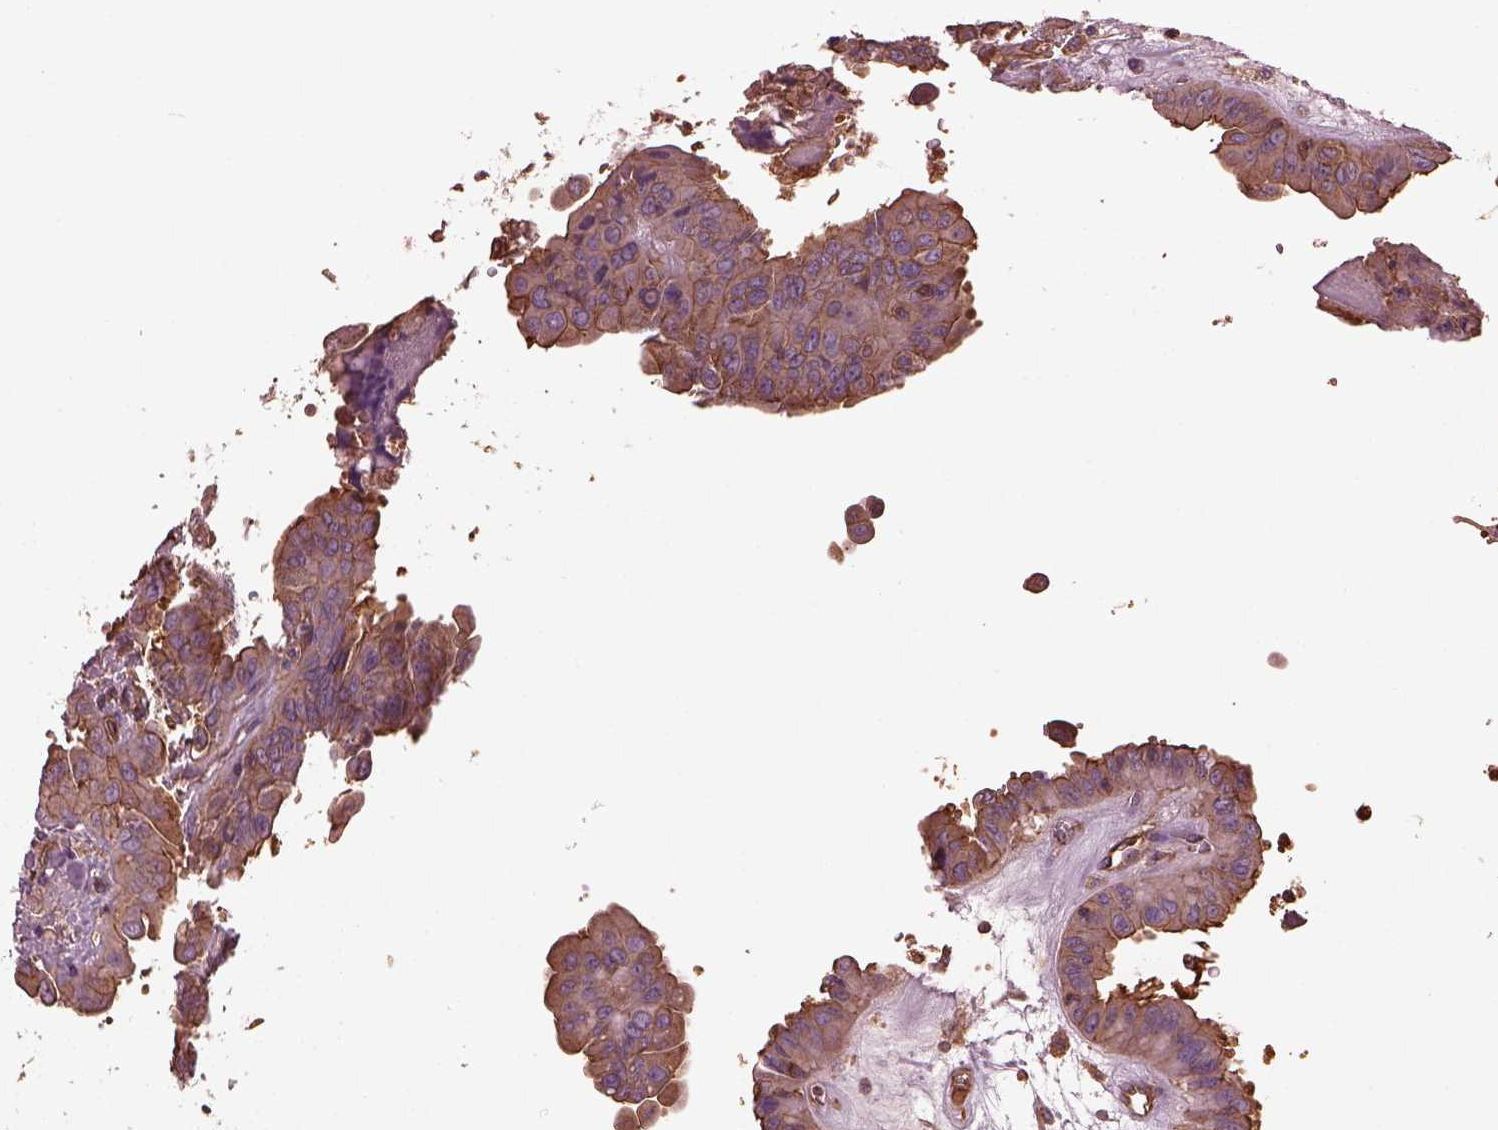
{"staining": {"intensity": "moderate", "quantity": ">75%", "location": "cytoplasmic/membranous"}, "tissue": "thyroid cancer", "cell_type": "Tumor cells", "image_type": "cancer", "snomed": [{"axis": "morphology", "description": "Papillary adenocarcinoma, NOS"}, {"axis": "topography", "description": "Thyroid gland"}], "caption": "A high-resolution image shows IHC staining of thyroid cancer (papillary adenocarcinoma), which reveals moderate cytoplasmic/membranous positivity in approximately >75% of tumor cells.", "gene": "MYL6", "patient": {"sex": "female", "age": 37}}